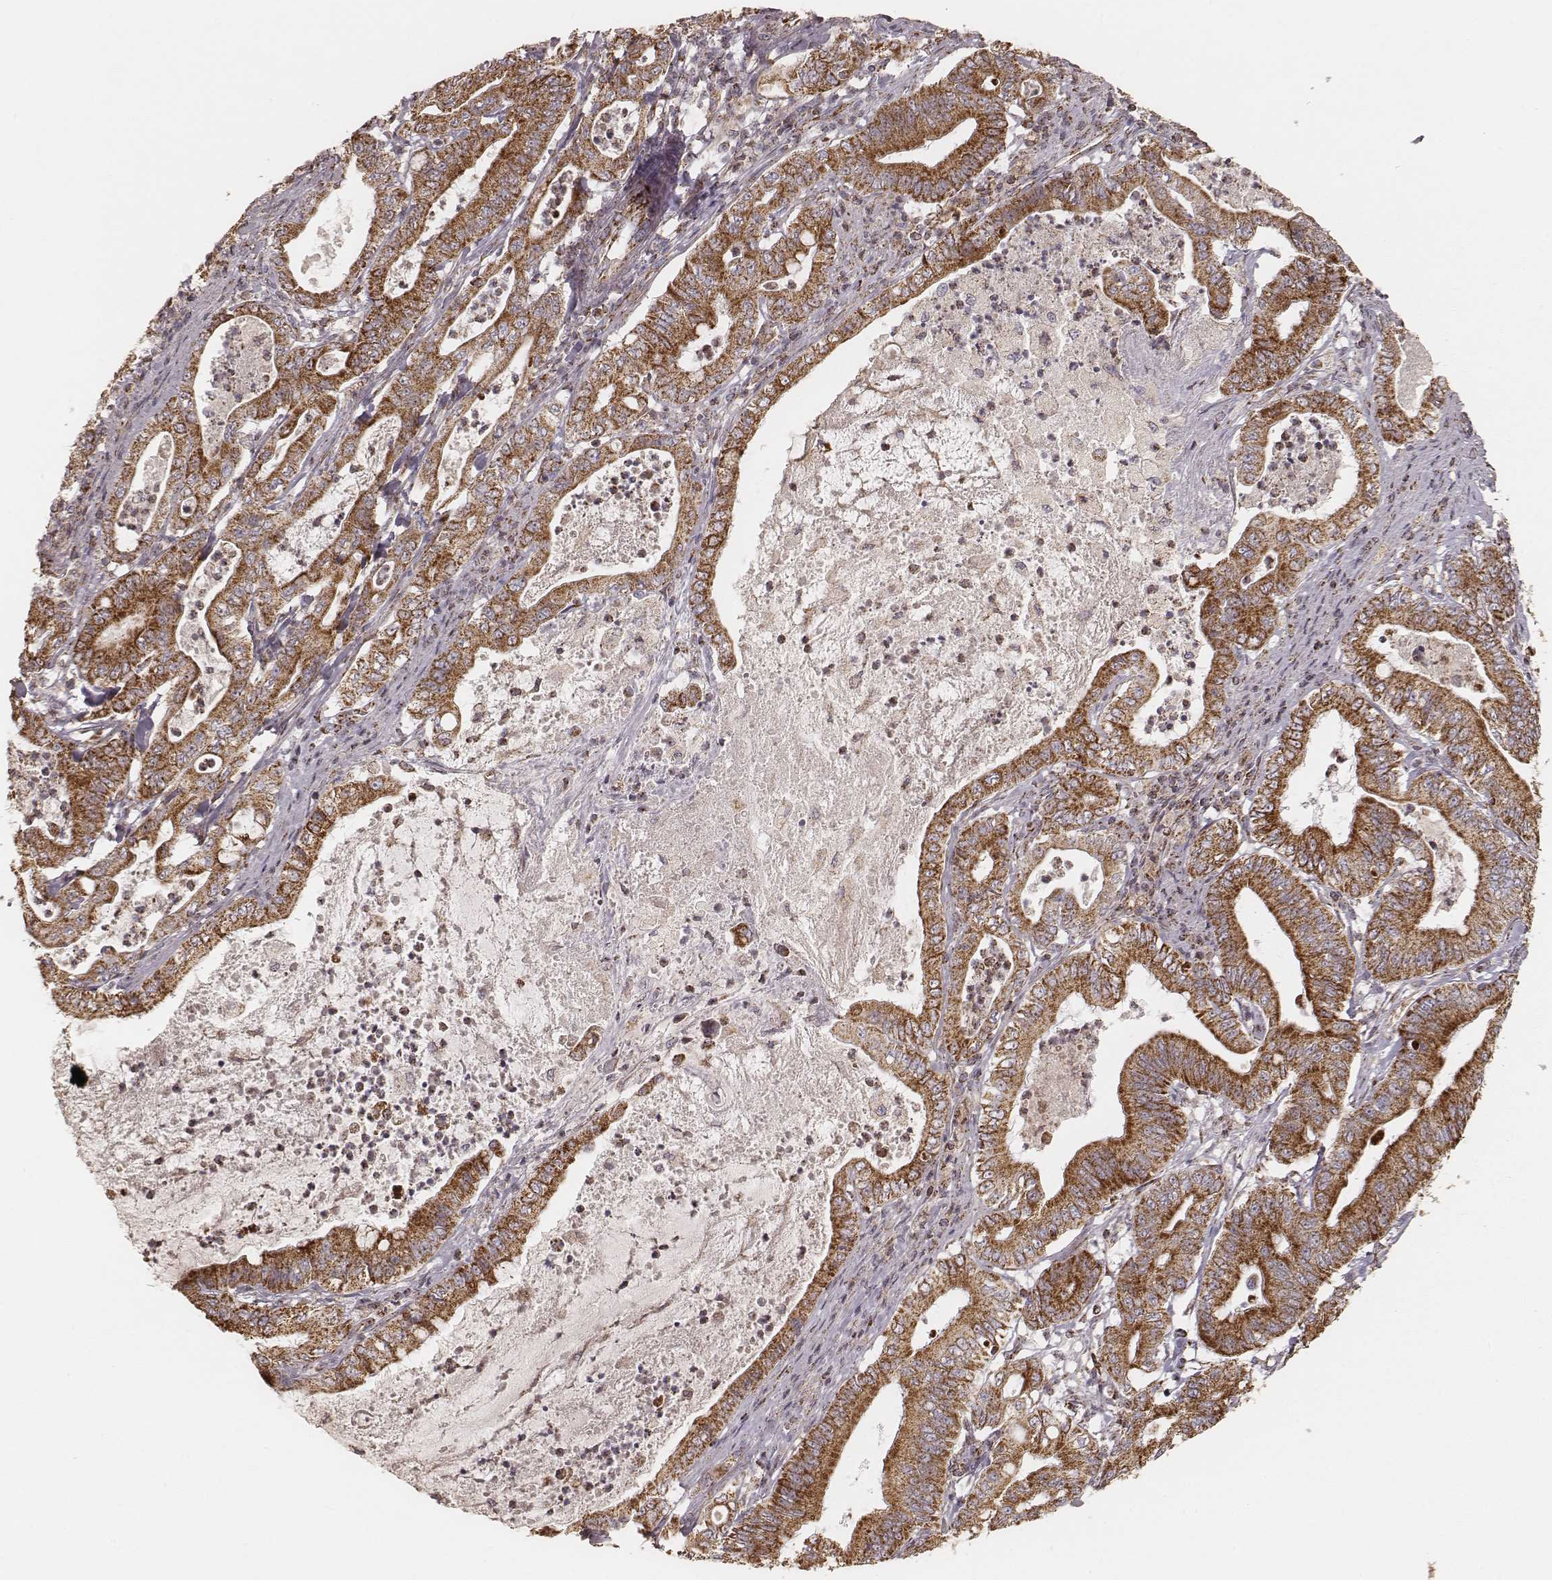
{"staining": {"intensity": "strong", "quantity": ">75%", "location": "cytoplasmic/membranous"}, "tissue": "pancreatic cancer", "cell_type": "Tumor cells", "image_type": "cancer", "snomed": [{"axis": "morphology", "description": "Adenocarcinoma, NOS"}, {"axis": "topography", "description": "Pancreas"}], "caption": "Brown immunohistochemical staining in pancreatic cancer (adenocarcinoma) exhibits strong cytoplasmic/membranous expression in about >75% of tumor cells.", "gene": "CS", "patient": {"sex": "male", "age": 71}}